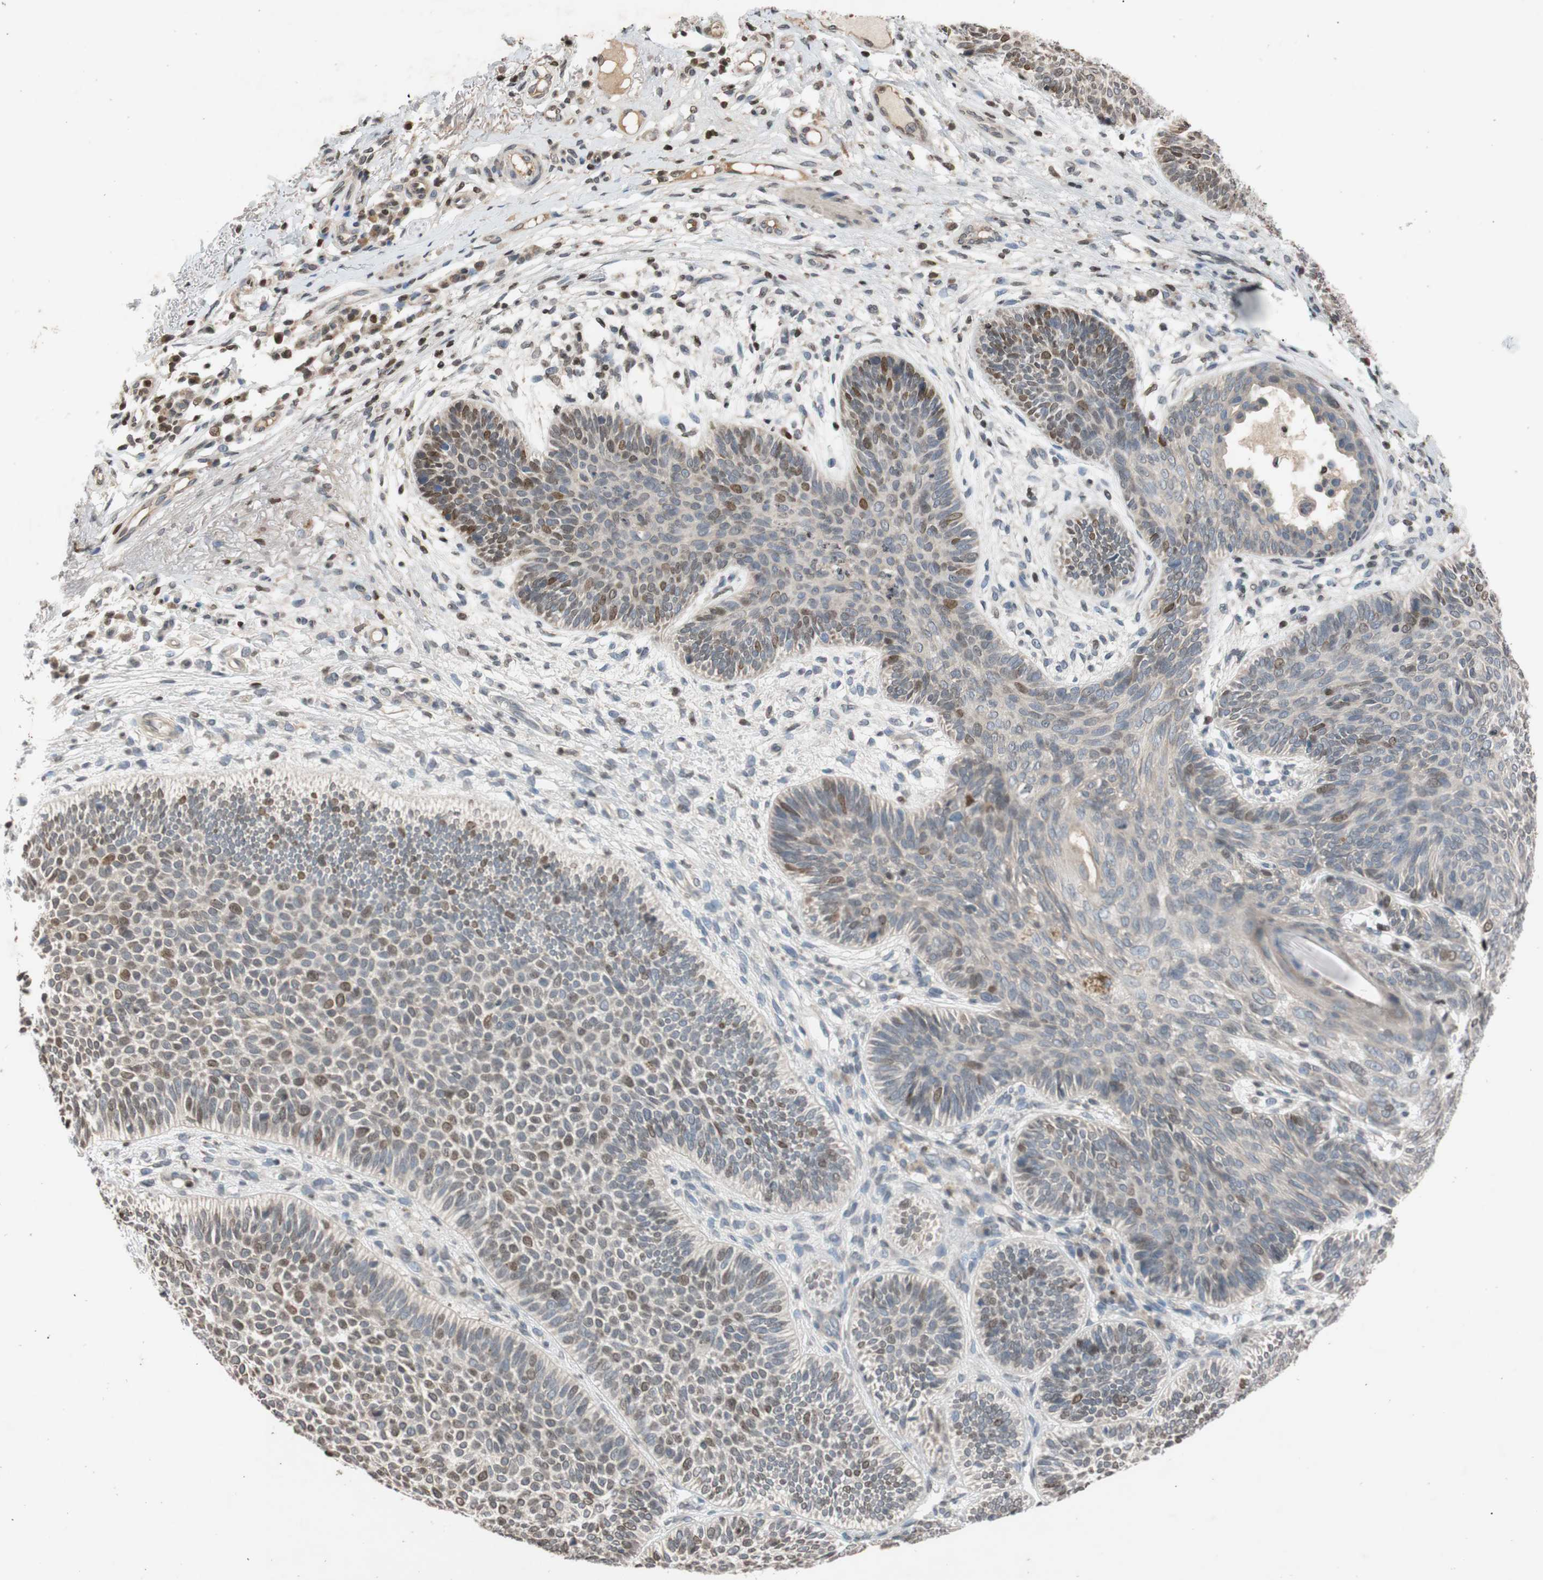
{"staining": {"intensity": "moderate", "quantity": "25%-75%", "location": "nuclear"}, "tissue": "skin cancer", "cell_type": "Tumor cells", "image_type": "cancer", "snomed": [{"axis": "morphology", "description": "Normal tissue, NOS"}, {"axis": "morphology", "description": "Basal cell carcinoma"}, {"axis": "topography", "description": "Skin"}], "caption": "Basal cell carcinoma (skin) was stained to show a protein in brown. There is medium levels of moderate nuclear staining in approximately 25%-75% of tumor cells.", "gene": "MCM6", "patient": {"sex": "male", "age": 52}}